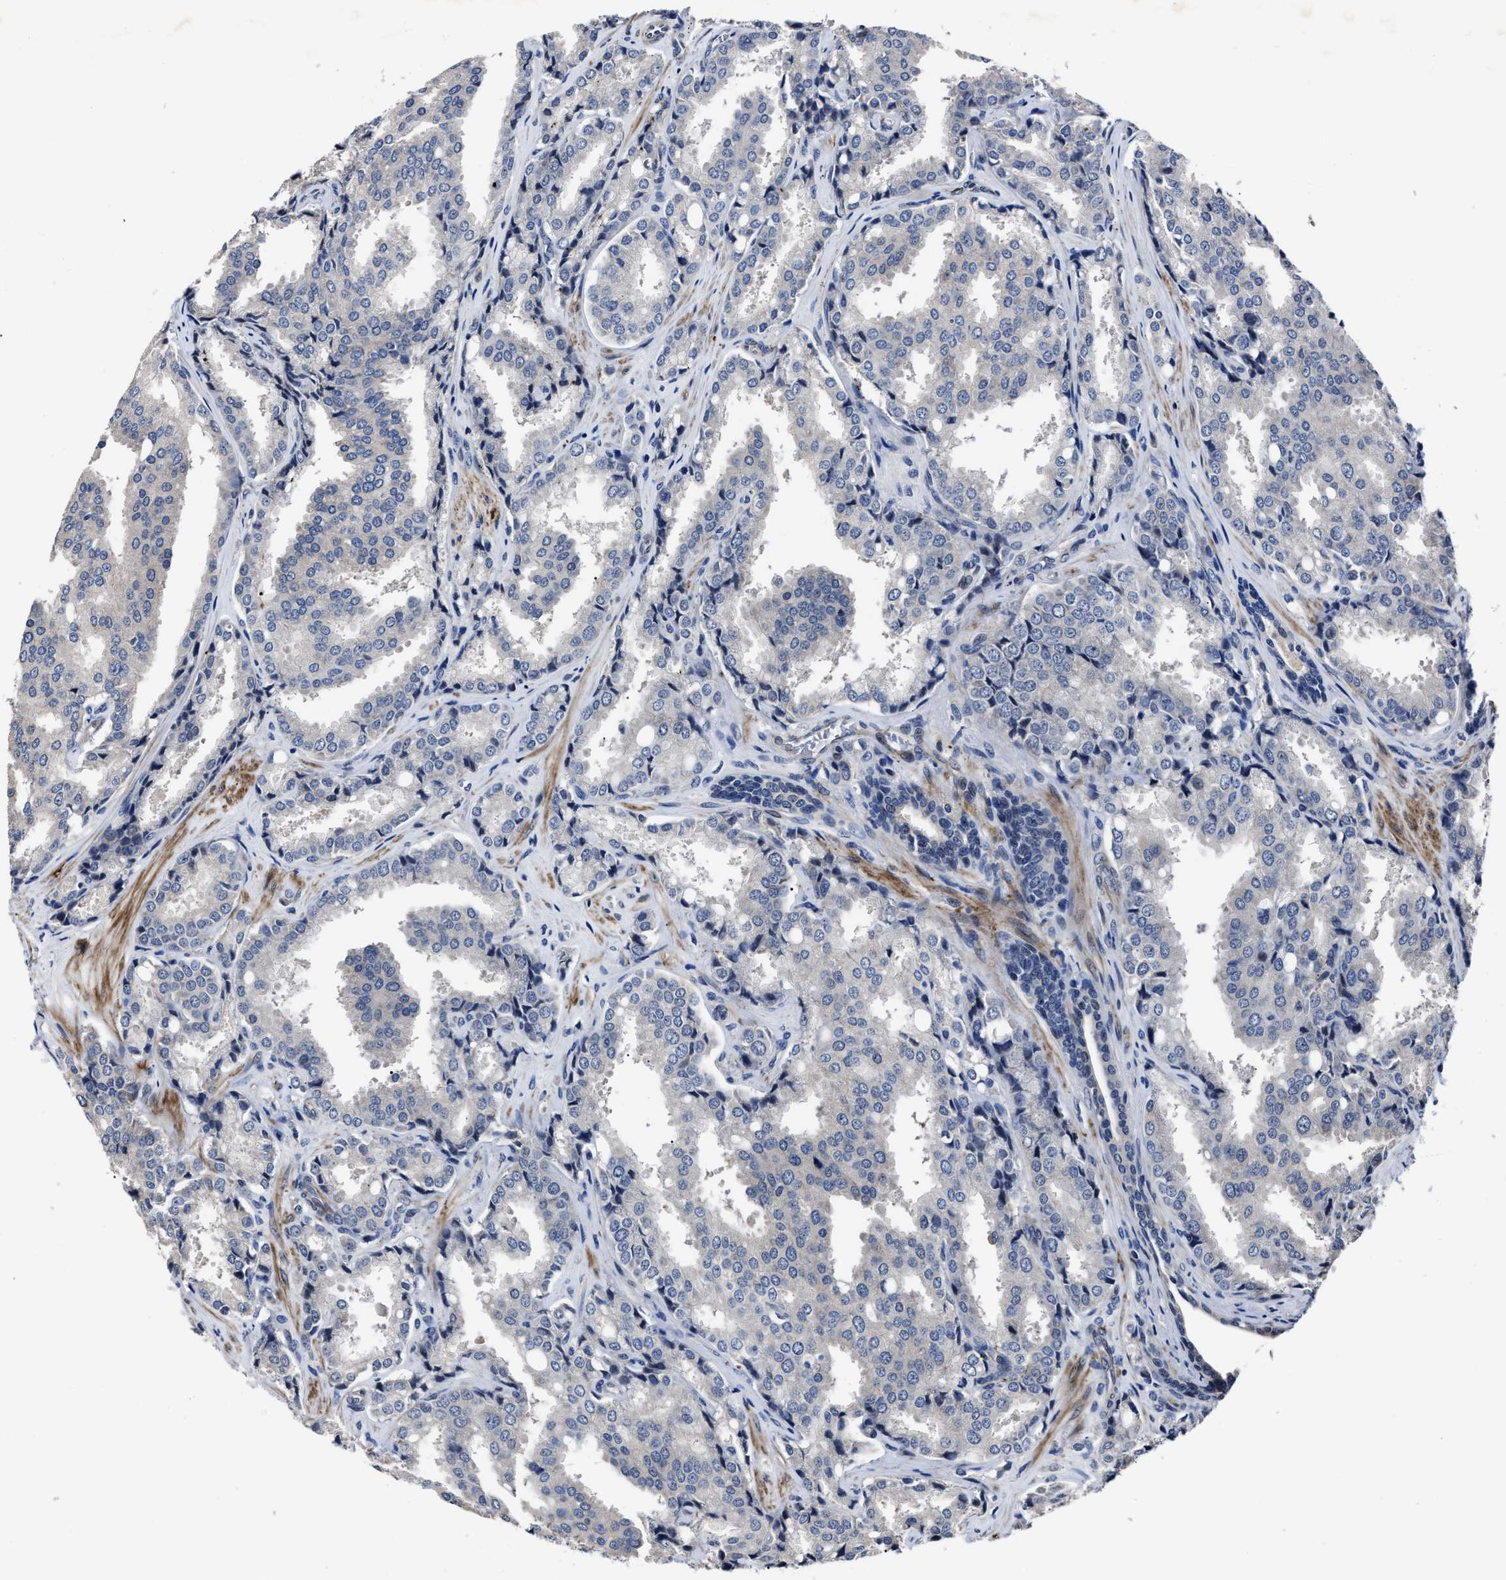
{"staining": {"intensity": "negative", "quantity": "none", "location": "none"}, "tissue": "prostate cancer", "cell_type": "Tumor cells", "image_type": "cancer", "snomed": [{"axis": "morphology", "description": "Adenocarcinoma, High grade"}, {"axis": "topography", "description": "Prostate"}], "caption": "Human prostate cancer stained for a protein using immunohistochemistry demonstrates no positivity in tumor cells.", "gene": "RSBN1L", "patient": {"sex": "male", "age": 50}}